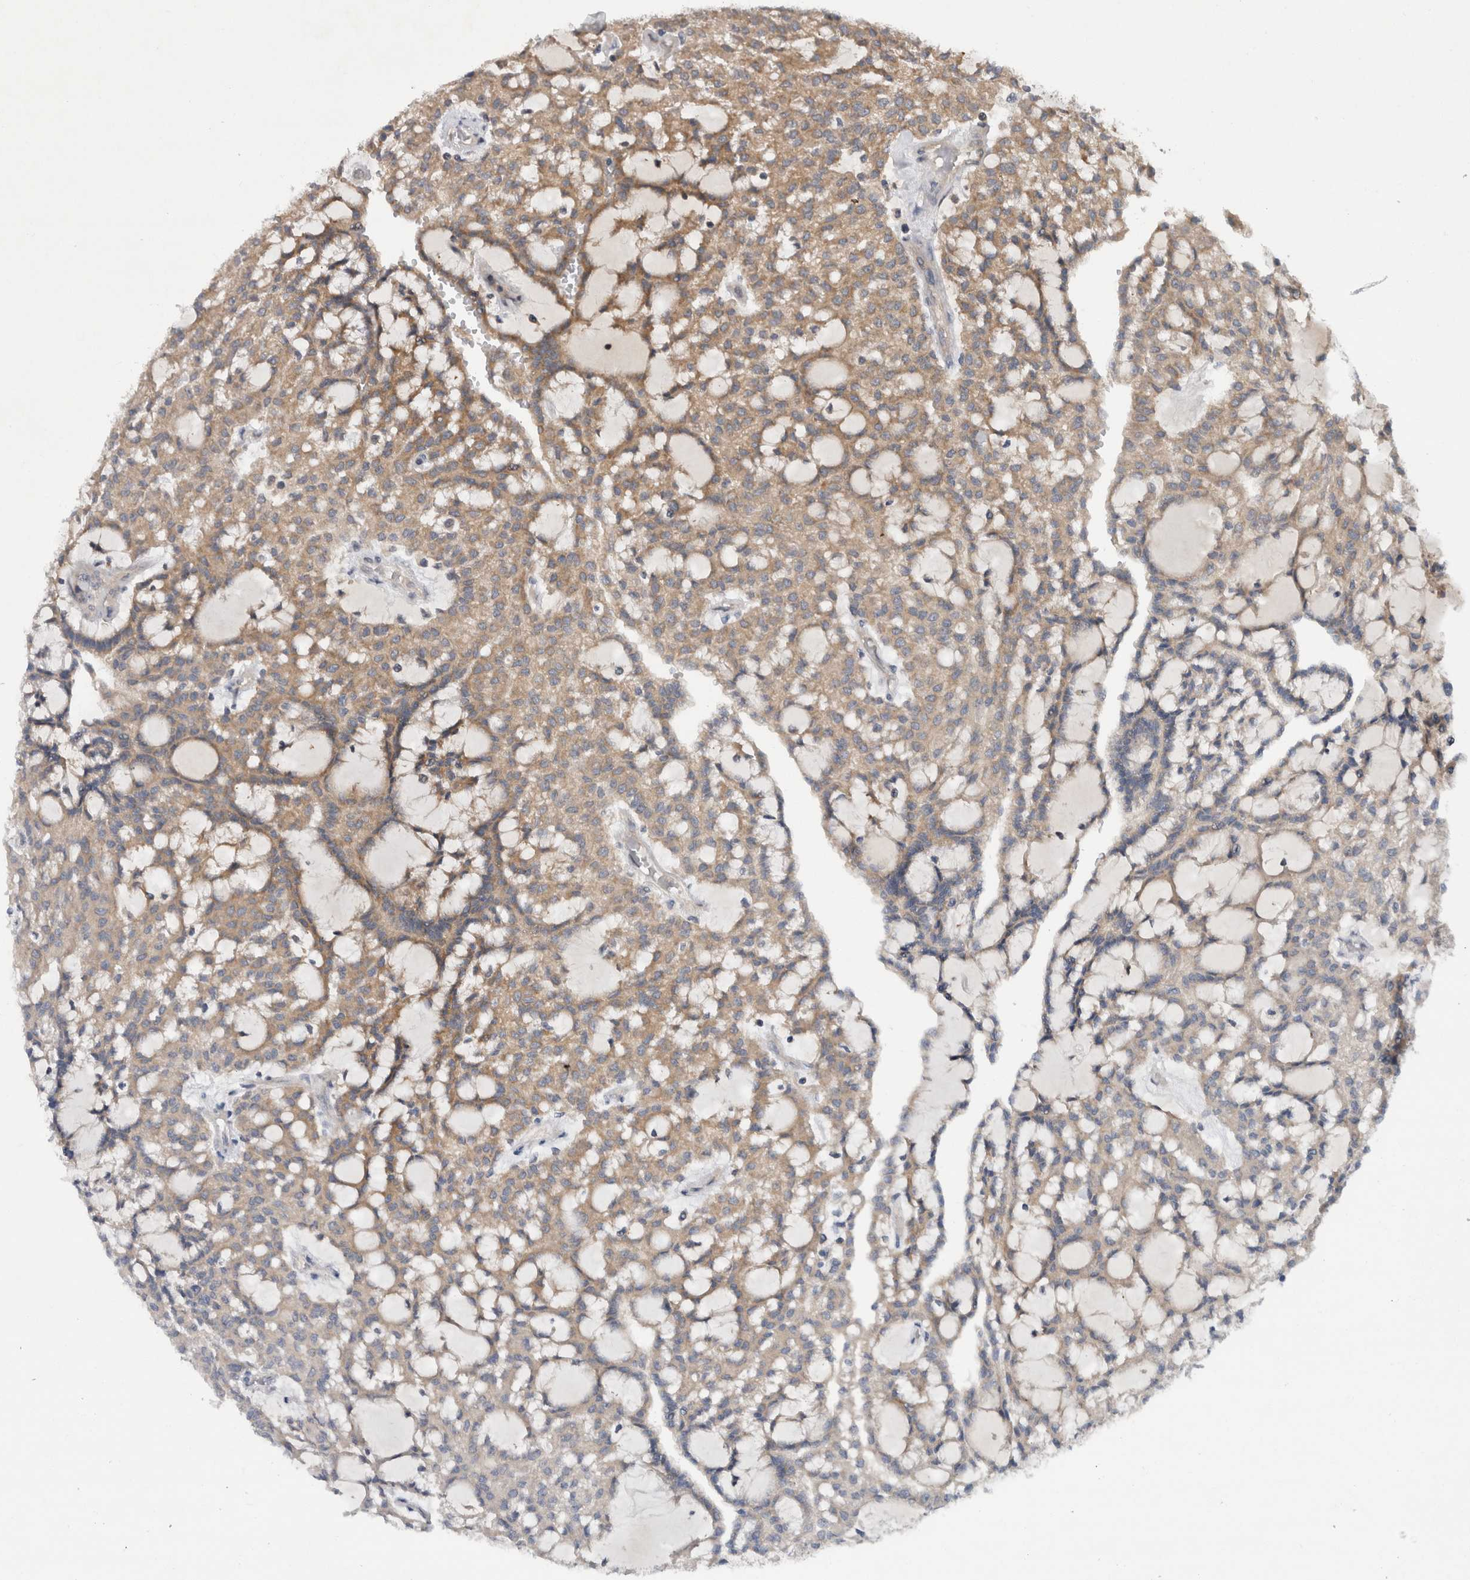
{"staining": {"intensity": "weak", "quantity": ">75%", "location": "cytoplasmic/membranous"}, "tissue": "renal cancer", "cell_type": "Tumor cells", "image_type": "cancer", "snomed": [{"axis": "morphology", "description": "Adenocarcinoma, NOS"}, {"axis": "topography", "description": "Kidney"}], "caption": "Protein expression by immunohistochemistry (IHC) displays weak cytoplasmic/membranous staining in about >75% of tumor cells in renal adenocarcinoma.", "gene": "PDCD2", "patient": {"sex": "male", "age": 63}}